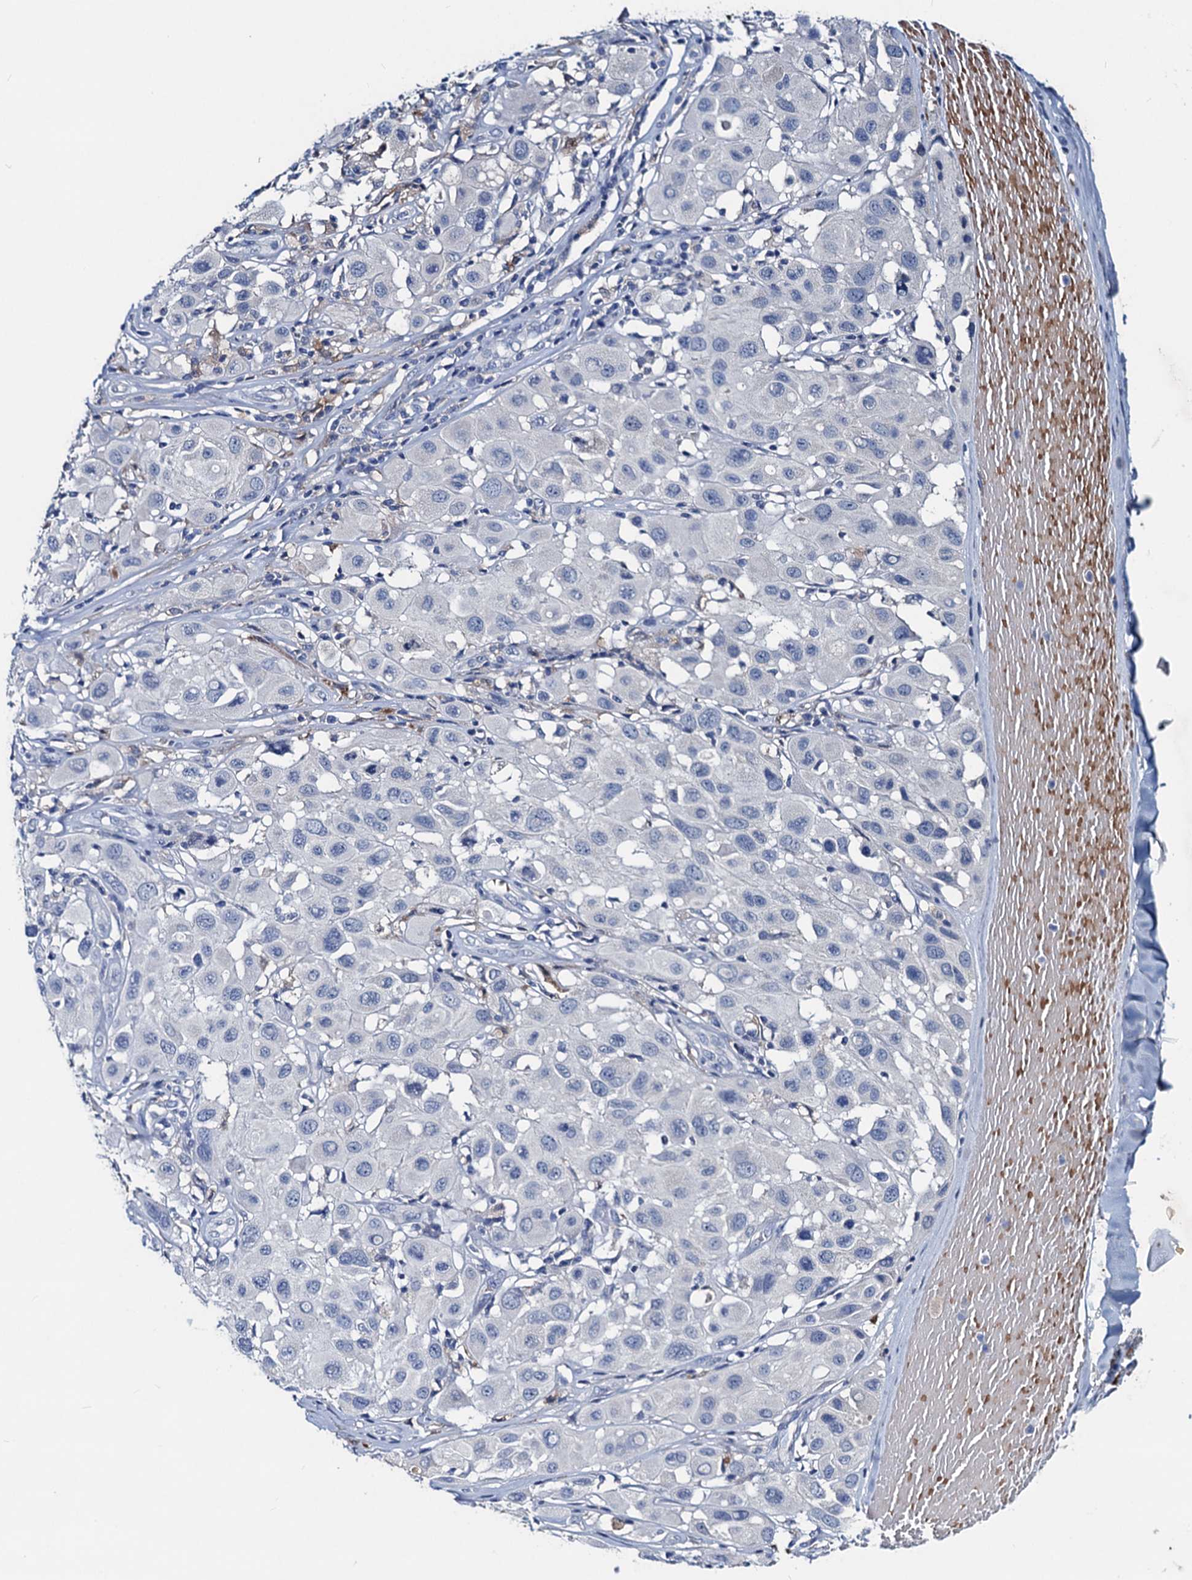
{"staining": {"intensity": "negative", "quantity": "none", "location": "none"}, "tissue": "melanoma", "cell_type": "Tumor cells", "image_type": "cancer", "snomed": [{"axis": "morphology", "description": "Malignant melanoma, Metastatic site"}, {"axis": "topography", "description": "Skin"}], "caption": "This photomicrograph is of malignant melanoma (metastatic site) stained with IHC to label a protein in brown with the nuclei are counter-stained blue. There is no positivity in tumor cells. Brightfield microscopy of immunohistochemistry (IHC) stained with DAB (brown) and hematoxylin (blue), captured at high magnification.", "gene": "RTKN2", "patient": {"sex": "male", "age": 41}}